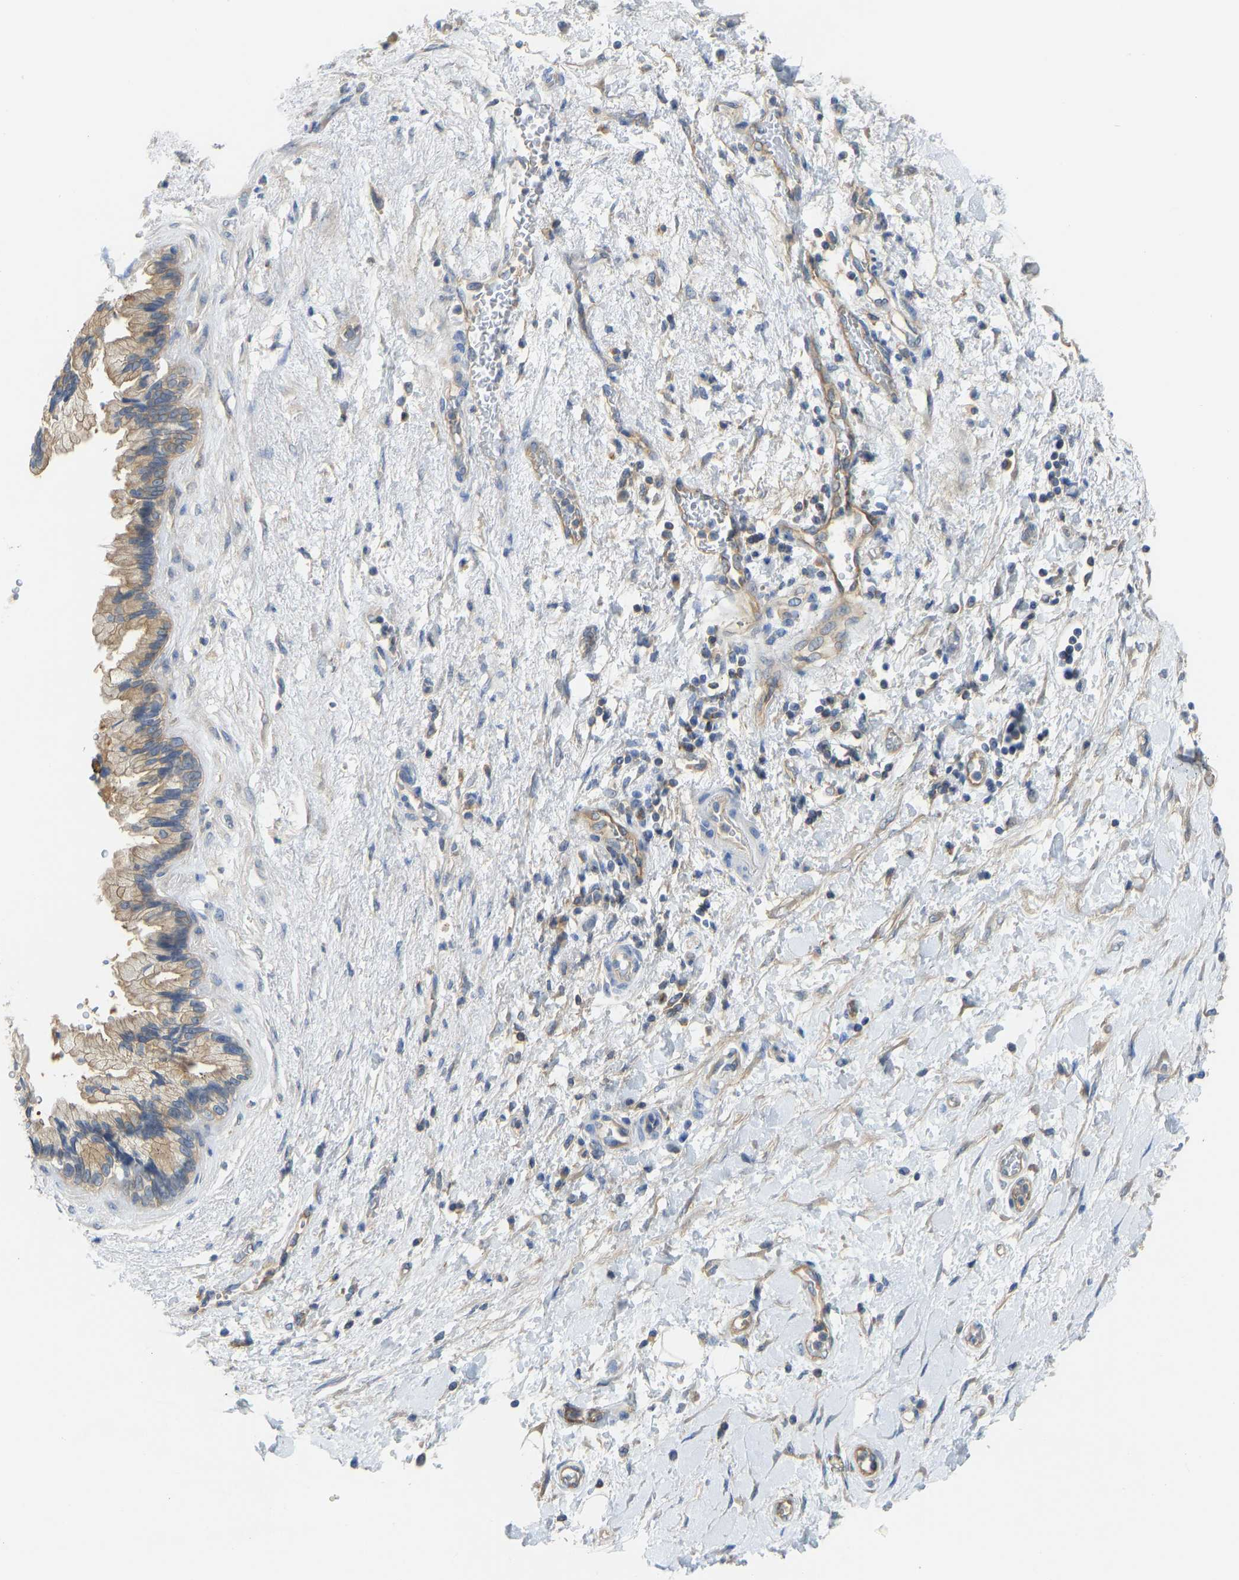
{"staining": {"intensity": "weak", "quantity": ">75%", "location": "cytoplasmic/membranous"}, "tissue": "pancreatic cancer", "cell_type": "Tumor cells", "image_type": "cancer", "snomed": [{"axis": "morphology", "description": "Adenocarcinoma, NOS"}, {"axis": "topography", "description": "Pancreas"}], "caption": "Protein expression analysis of pancreatic cancer (adenocarcinoma) exhibits weak cytoplasmic/membranous staining in approximately >75% of tumor cells.", "gene": "PPP3CA", "patient": {"sex": "female", "age": 60}}